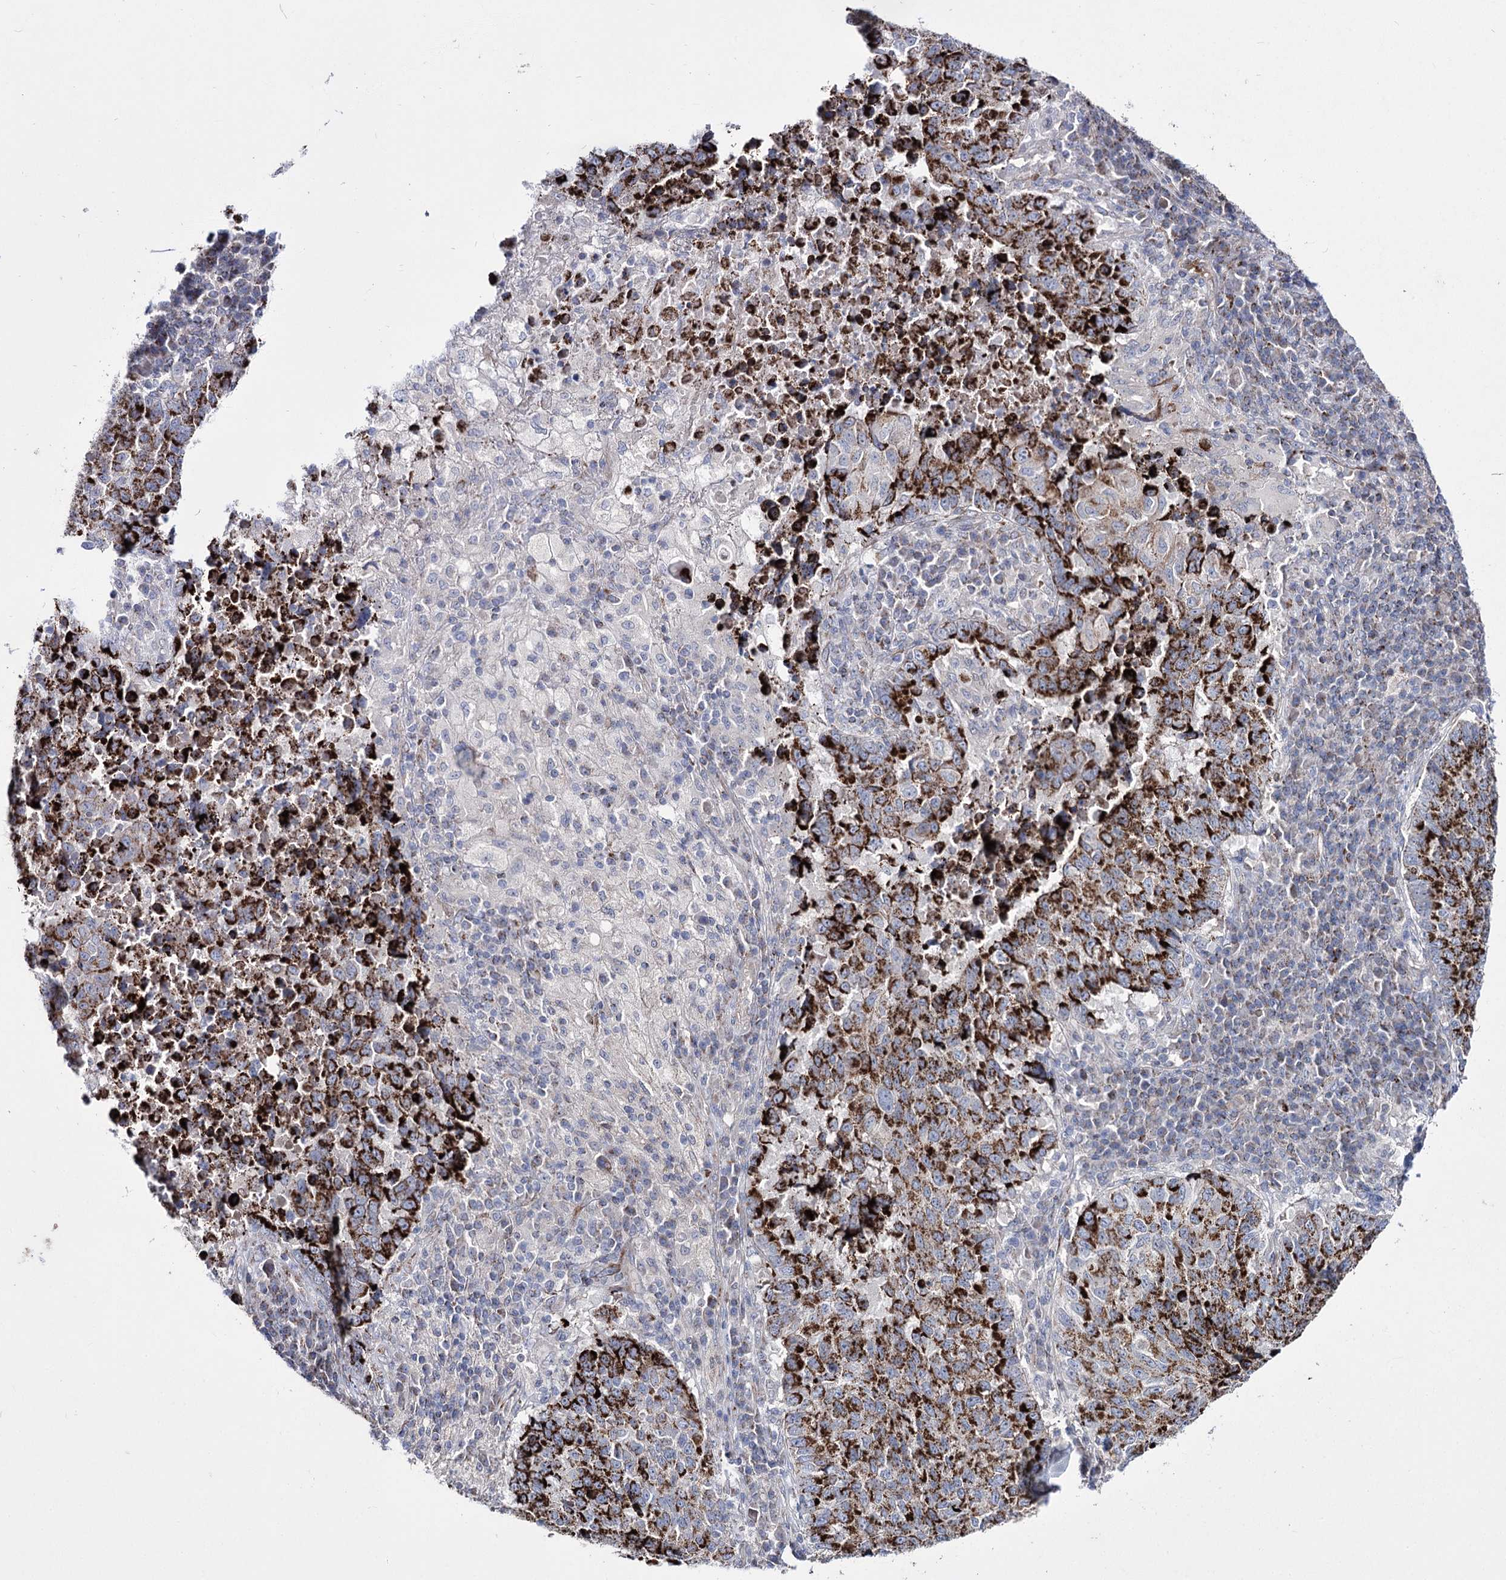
{"staining": {"intensity": "strong", "quantity": ">75%", "location": "cytoplasmic/membranous"}, "tissue": "lung cancer", "cell_type": "Tumor cells", "image_type": "cancer", "snomed": [{"axis": "morphology", "description": "Squamous cell carcinoma, NOS"}, {"axis": "topography", "description": "Lung"}], "caption": "Immunohistochemistry of human lung cancer (squamous cell carcinoma) shows high levels of strong cytoplasmic/membranous expression in about >75% of tumor cells.", "gene": "OSBPL5", "patient": {"sex": "male", "age": 73}}